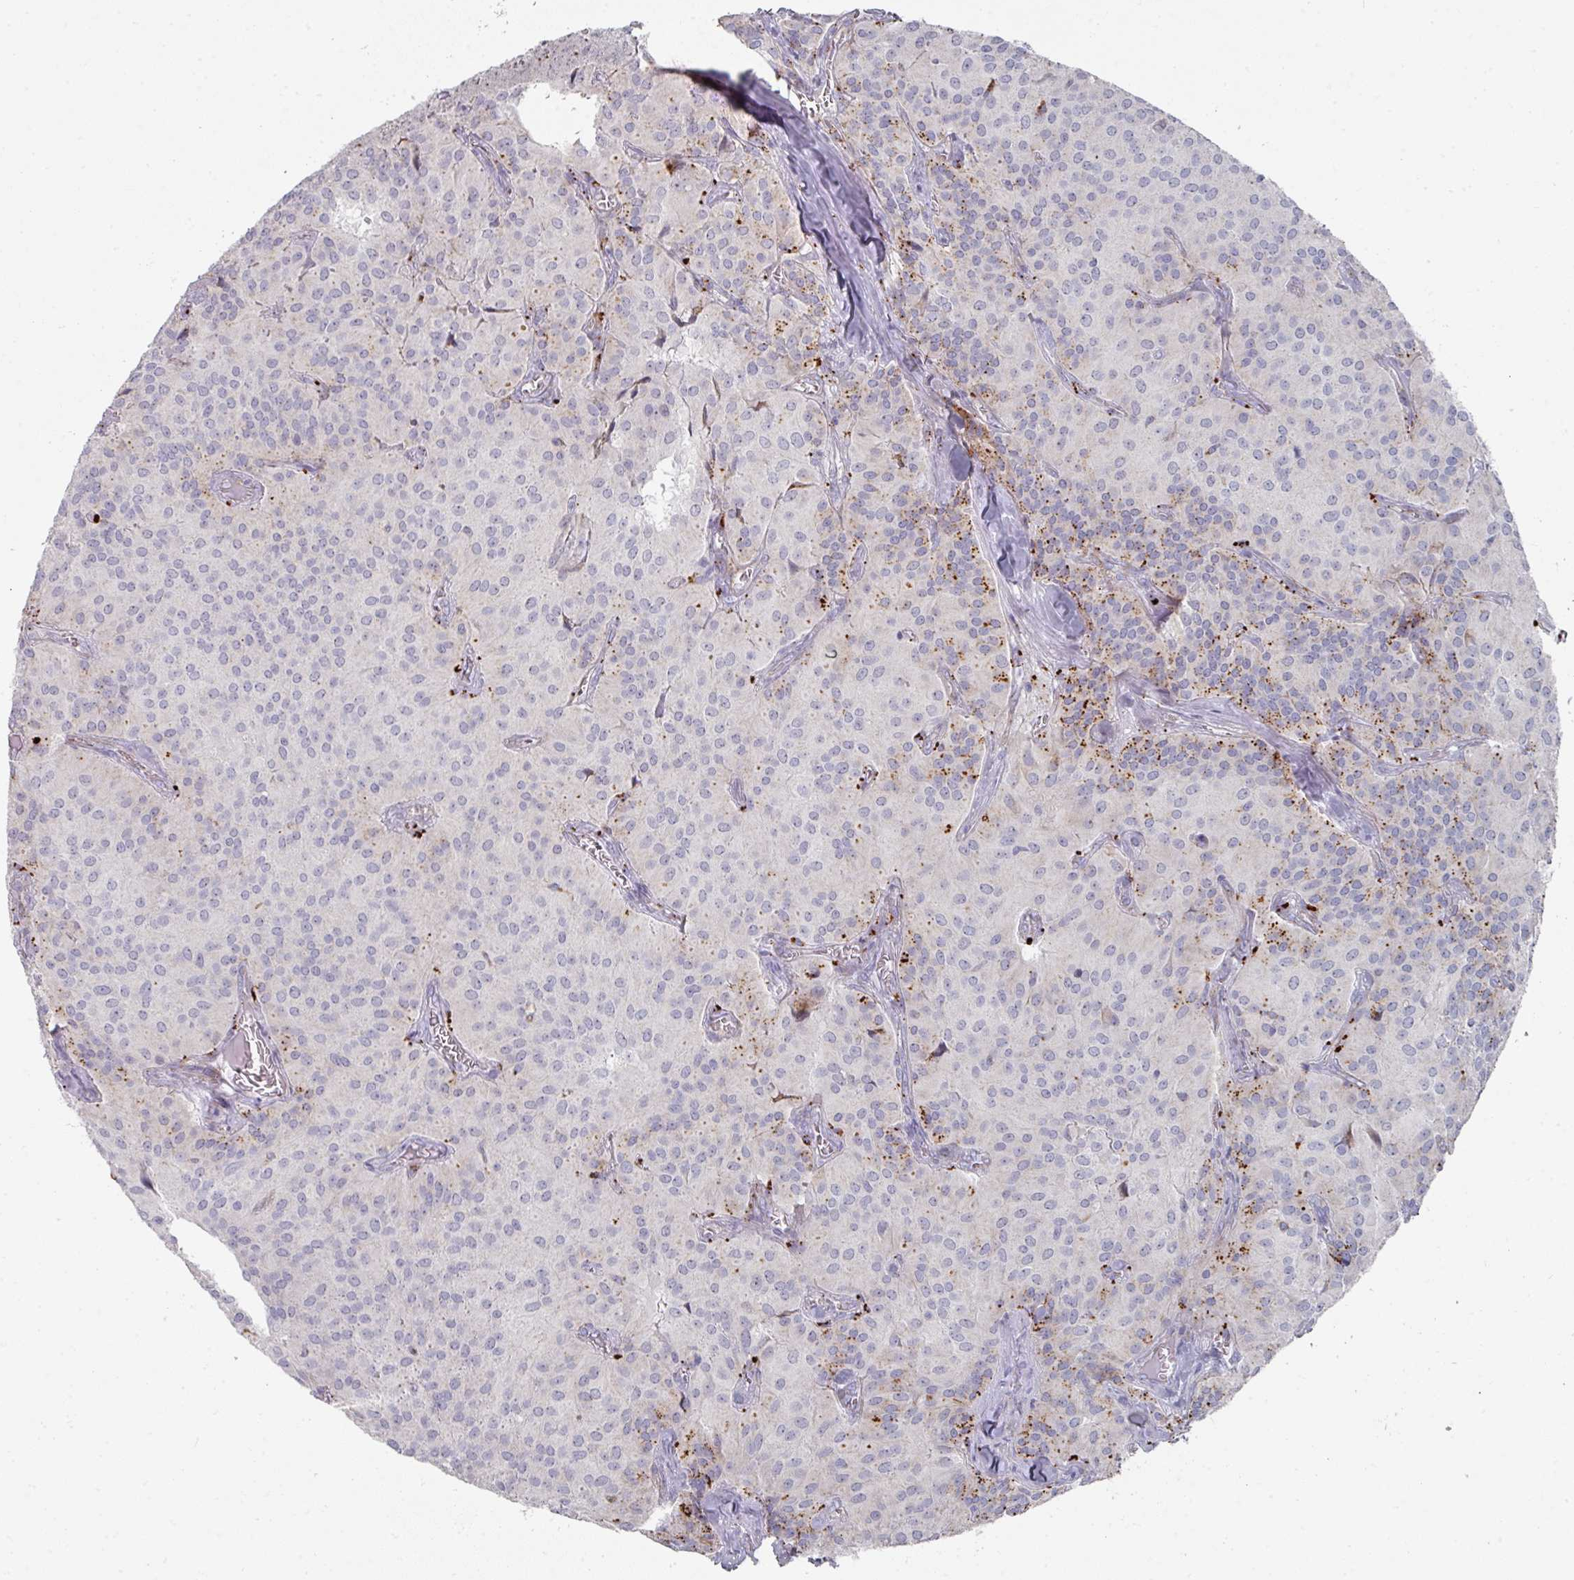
{"staining": {"intensity": "moderate", "quantity": "<25%", "location": "cytoplasmic/membranous"}, "tissue": "glioma", "cell_type": "Tumor cells", "image_type": "cancer", "snomed": [{"axis": "morphology", "description": "Glioma, malignant, Low grade"}, {"axis": "topography", "description": "Brain"}], "caption": "Immunohistochemistry image of neoplastic tissue: human glioma stained using immunohistochemistry (IHC) demonstrates low levels of moderate protein expression localized specifically in the cytoplasmic/membranous of tumor cells, appearing as a cytoplasmic/membranous brown color.", "gene": "NT5C1A", "patient": {"sex": "male", "age": 42}}